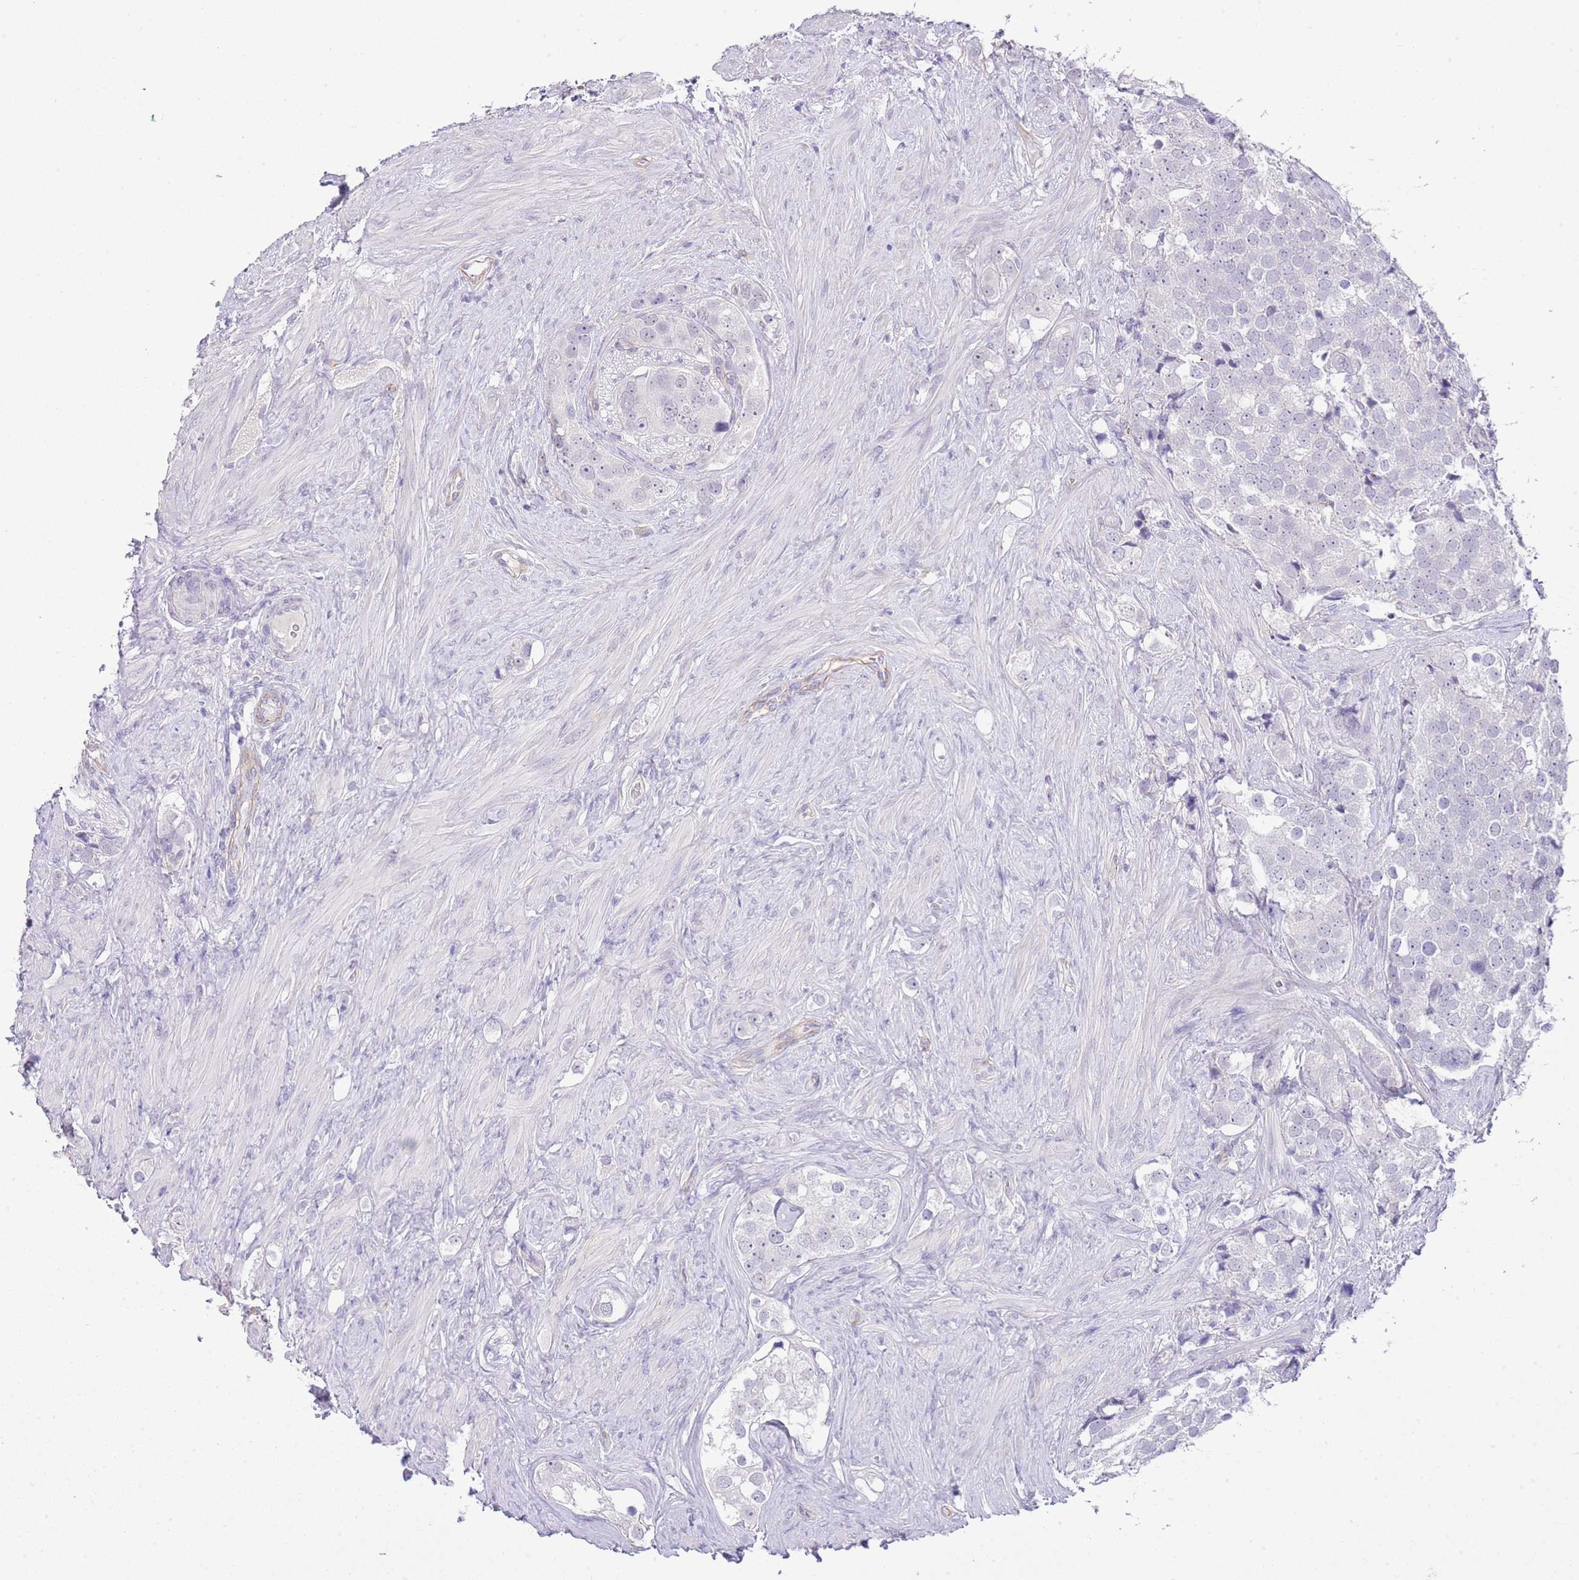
{"staining": {"intensity": "negative", "quantity": "none", "location": "none"}, "tissue": "prostate cancer", "cell_type": "Tumor cells", "image_type": "cancer", "snomed": [{"axis": "morphology", "description": "Adenocarcinoma, High grade"}, {"axis": "topography", "description": "Prostate"}], "caption": "Tumor cells show no significant protein expression in prostate adenocarcinoma (high-grade). (Stains: DAB immunohistochemistry with hematoxylin counter stain, Microscopy: brightfield microscopy at high magnification).", "gene": "MIDN", "patient": {"sex": "male", "age": 49}}